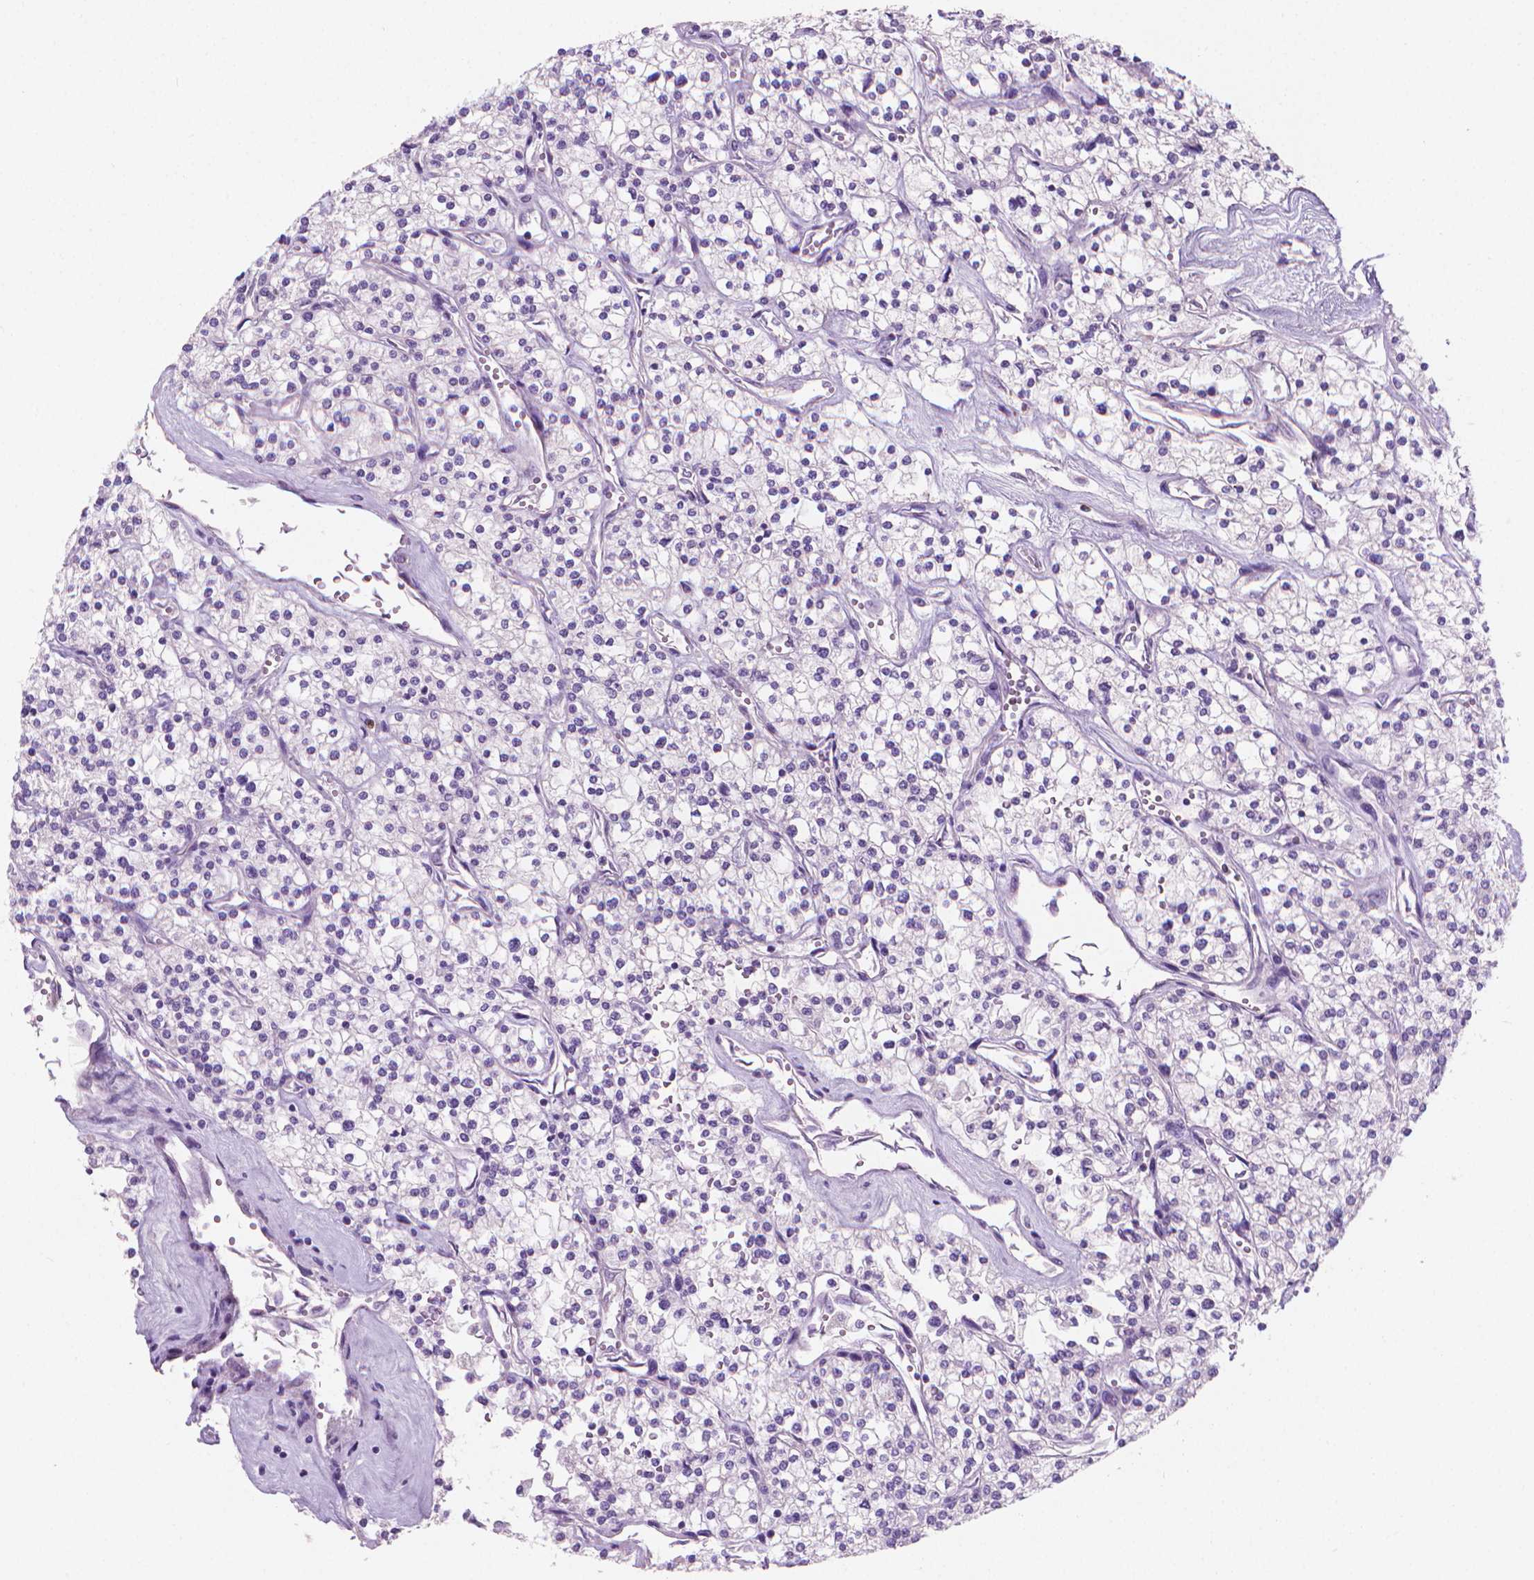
{"staining": {"intensity": "negative", "quantity": "none", "location": "none"}, "tissue": "renal cancer", "cell_type": "Tumor cells", "image_type": "cancer", "snomed": [{"axis": "morphology", "description": "Adenocarcinoma, NOS"}, {"axis": "topography", "description": "Kidney"}], "caption": "Human renal cancer stained for a protein using immunohistochemistry (IHC) demonstrates no staining in tumor cells.", "gene": "GSDMA", "patient": {"sex": "male", "age": 80}}